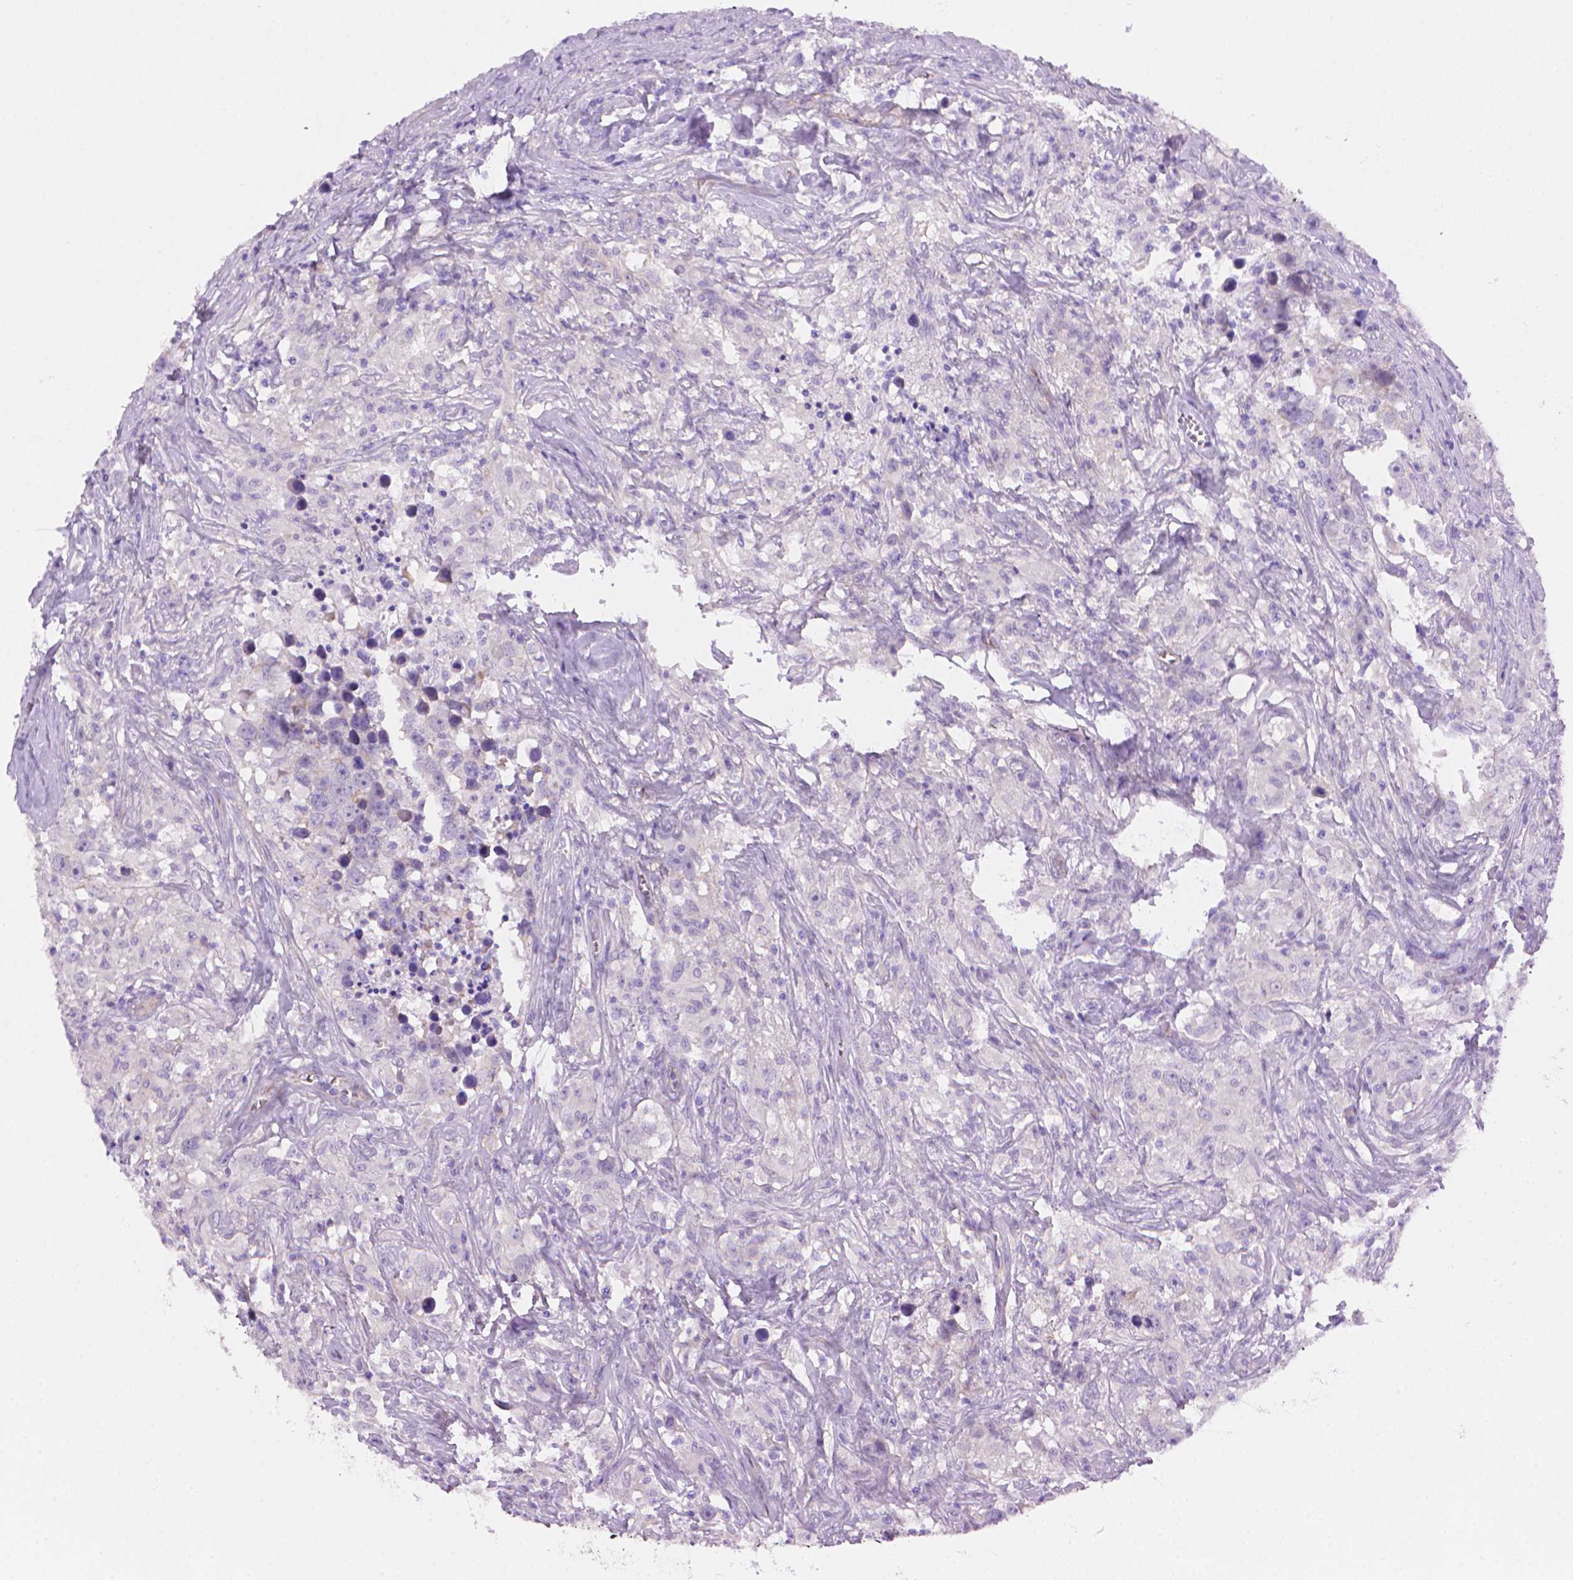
{"staining": {"intensity": "negative", "quantity": "none", "location": "none"}, "tissue": "testis cancer", "cell_type": "Tumor cells", "image_type": "cancer", "snomed": [{"axis": "morphology", "description": "Seminoma, NOS"}, {"axis": "topography", "description": "Testis"}], "caption": "The photomicrograph shows no staining of tumor cells in testis seminoma.", "gene": "AMMECR1", "patient": {"sex": "male", "age": 49}}